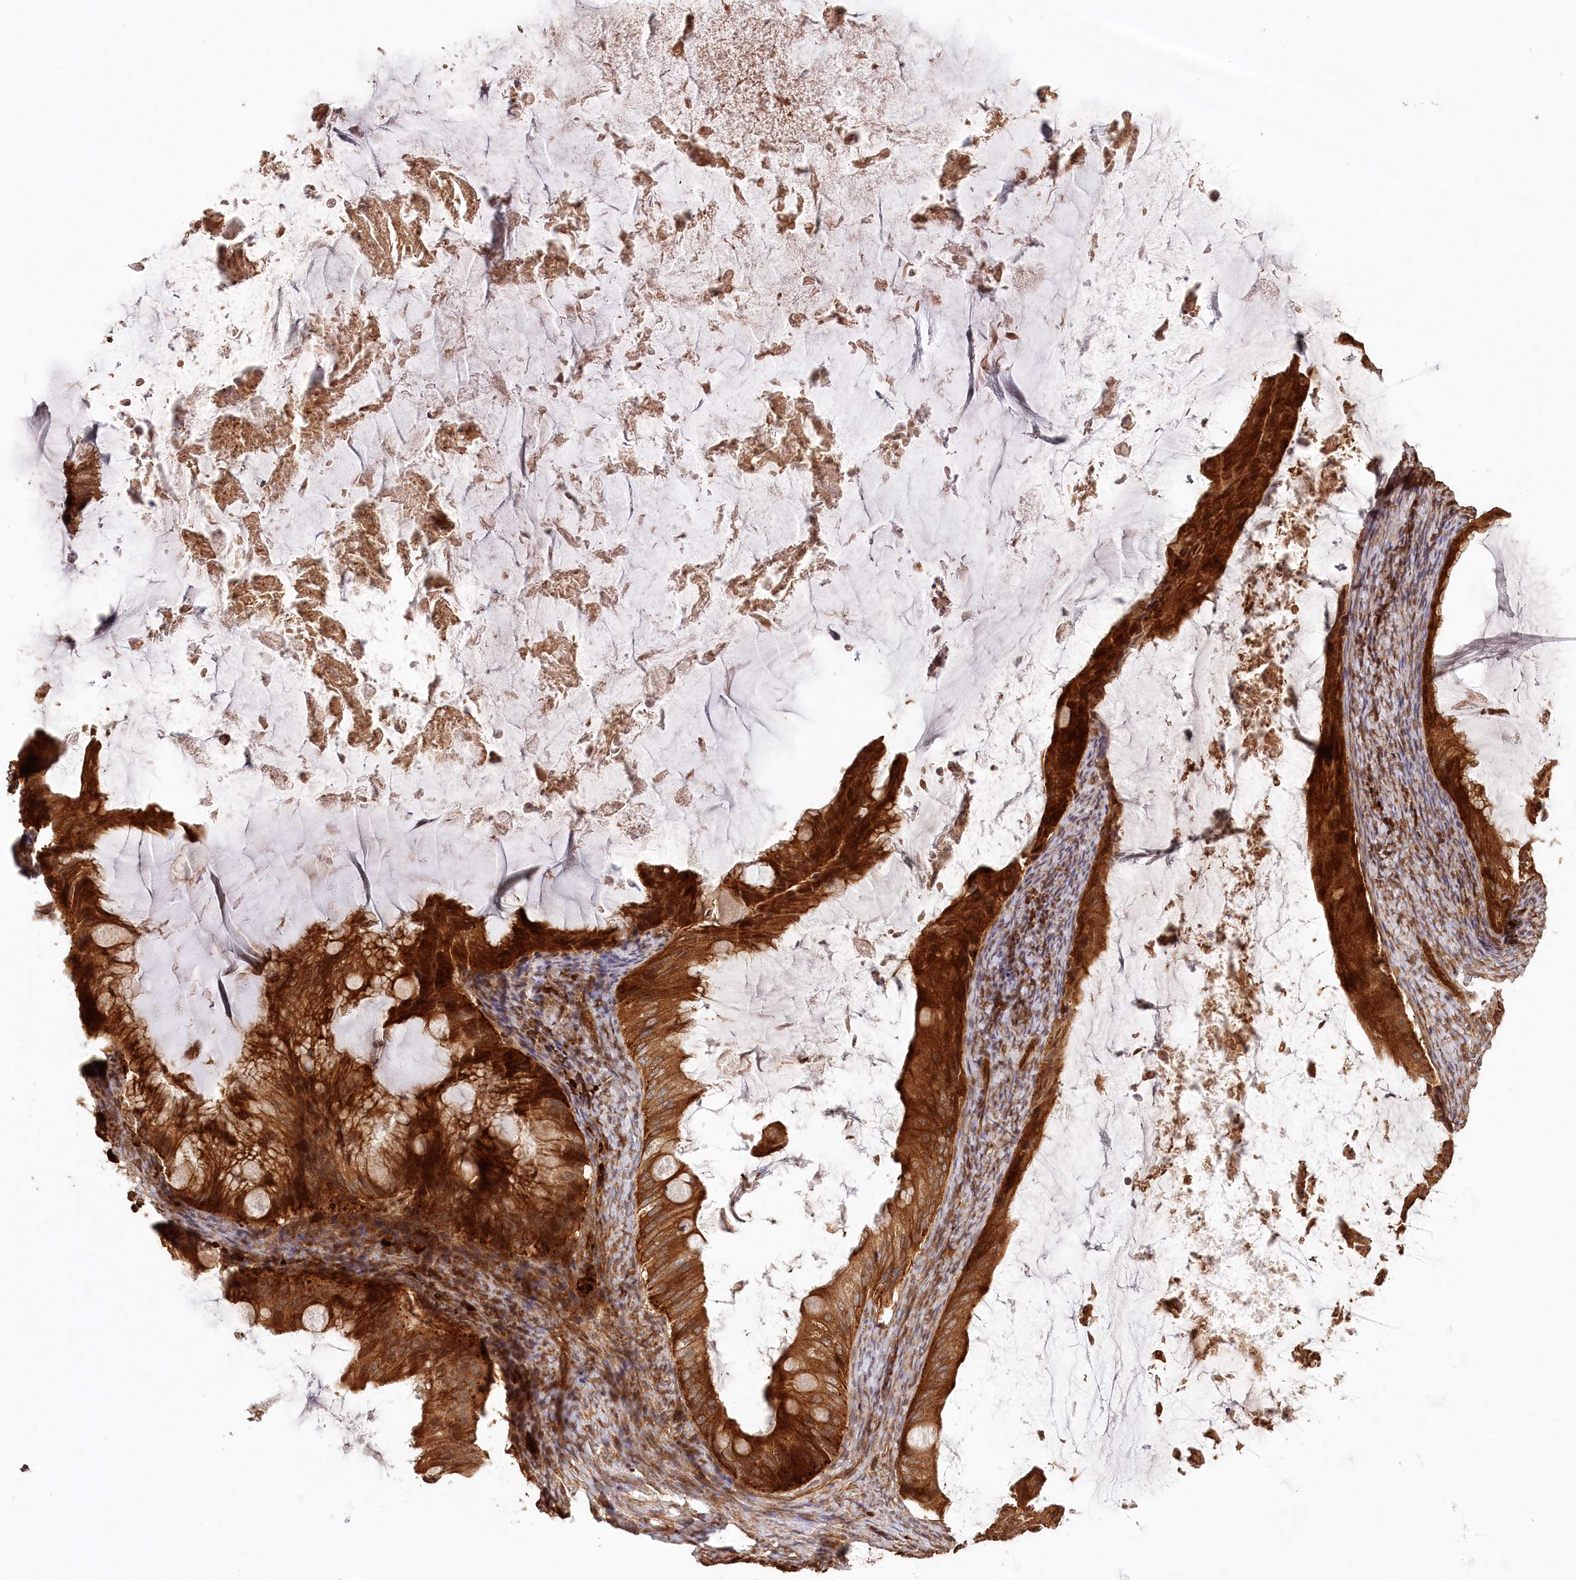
{"staining": {"intensity": "strong", "quantity": ">75%", "location": "cytoplasmic/membranous"}, "tissue": "ovarian cancer", "cell_type": "Tumor cells", "image_type": "cancer", "snomed": [{"axis": "morphology", "description": "Cystadenocarcinoma, mucinous, NOS"}, {"axis": "topography", "description": "Ovary"}], "caption": "A histopathology image of human ovarian cancer stained for a protein exhibits strong cytoplasmic/membranous brown staining in tumor cells.", "gene": "LSS", "patient": {"sex": "female", "age": 61}}